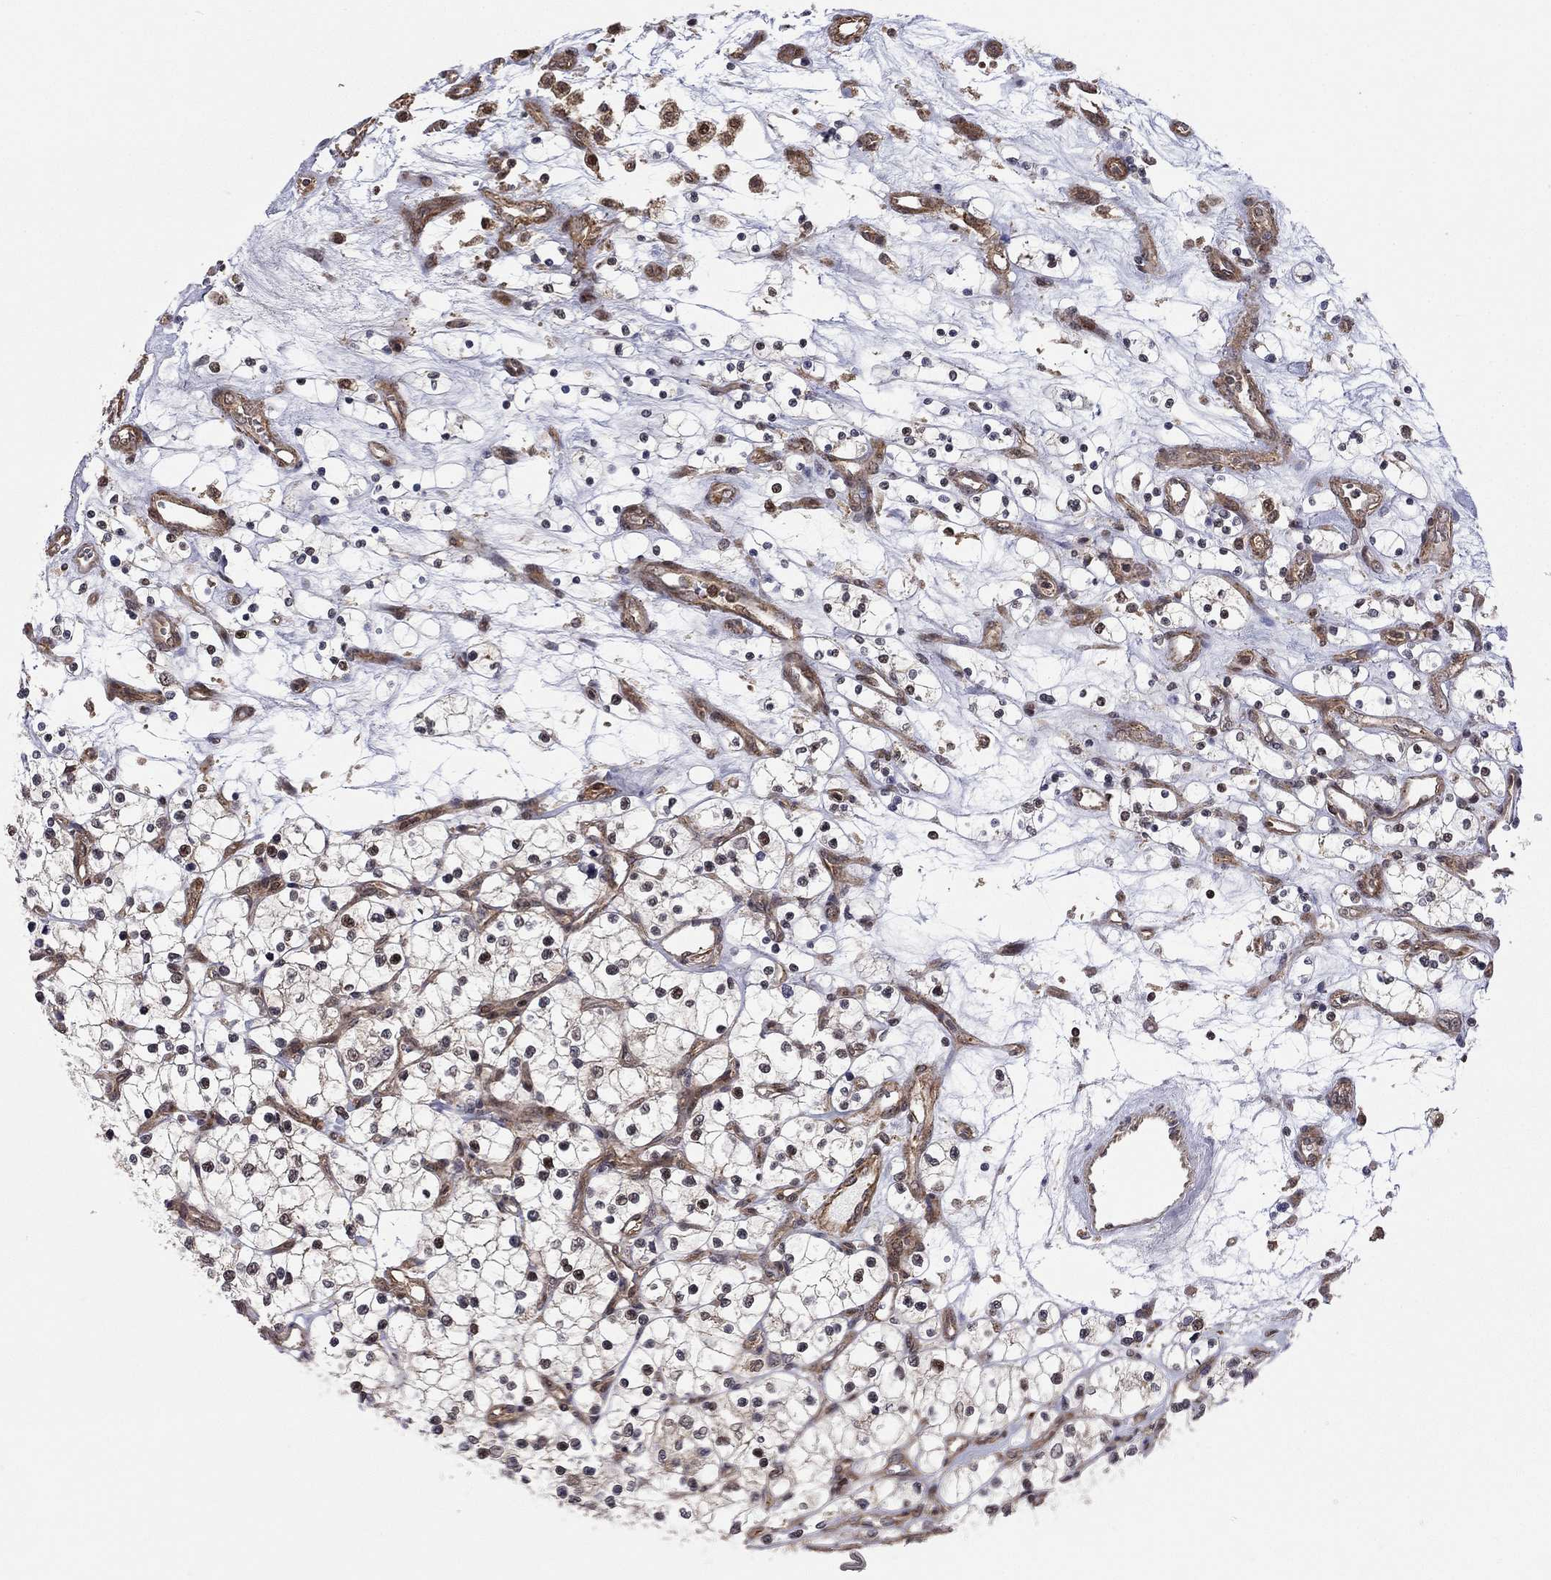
{"staining": {"intensity": "moderate", "quantity": "<25%", "location": "cytoplasmic/membranous"}, "tissue": "renal cancer", "cell_type": "Tumor cells", "image_type": "cancer", "snomed": [{"axis": "morphology", "description": "Adenocarcinoma, NOS"}, {"axis": "topography", "description": "Kidney"}], "caption": "Protein expression analysis of human renal cancer reveals moderate cytoplasmic/membranous staining in about <25% of tumor cells.", "gene": "TDP1", "patient": {"sex": "female", "age": 69}}